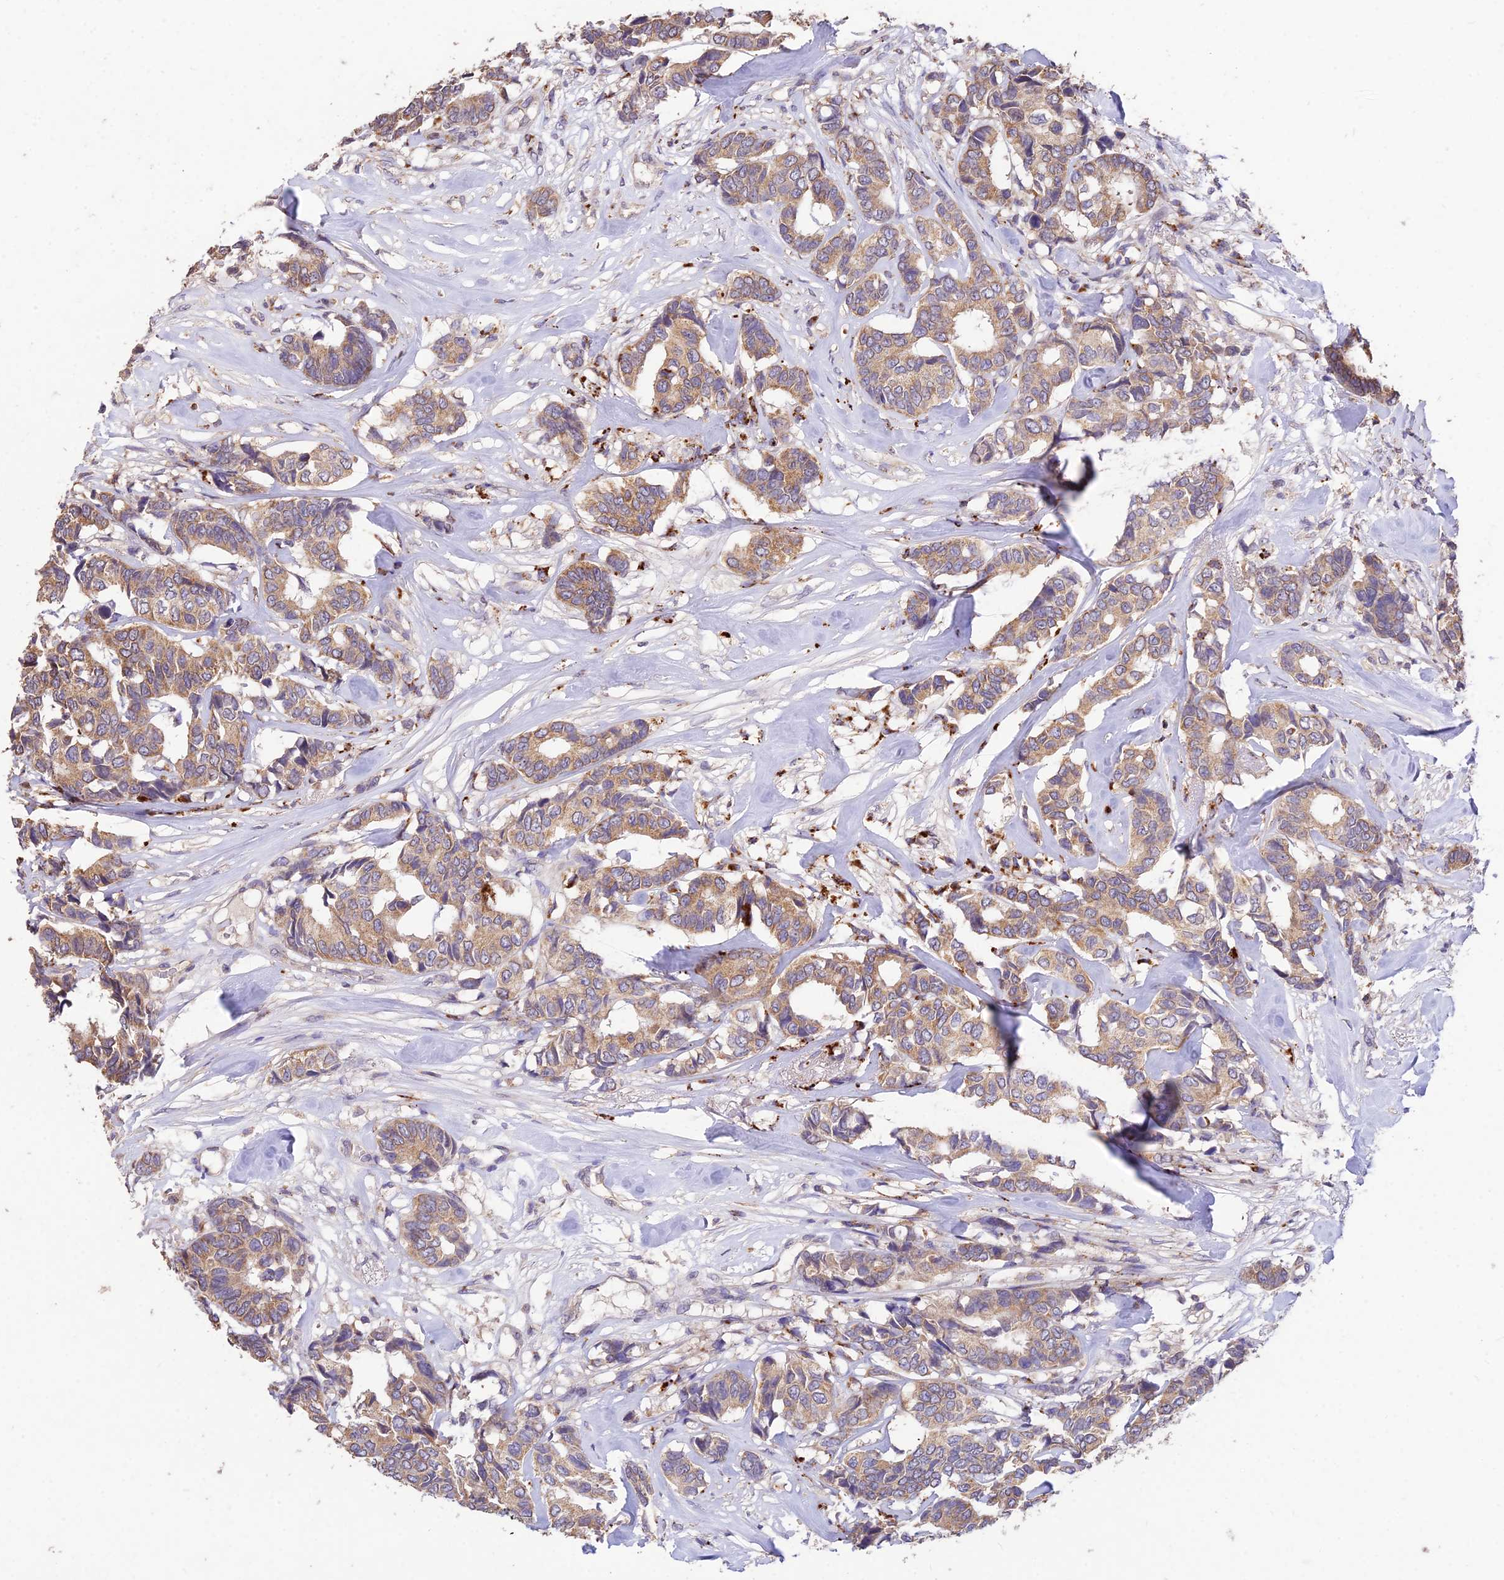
{"staining": {"intensity": "moderate", "quantity": ">75%", "location": "cytoplasmic/membranous"}, "tissue": "breast cancer", "cell_type": "Tumor cells", "image_type": "cancer", "snomed": [{"axis": "morphology", "description": "Duct carcinoma"}, {"axis": "topography", "description": "Breast"}], "caption": "About >75% of tumor cells in intraductal carcinoma (breast) show moderate cytoplasmic/membranous protein staining as visualized by brown immunohistochemical staining.", "gene": "SDHD", "patient": {"sex": "female", "age": 87}}